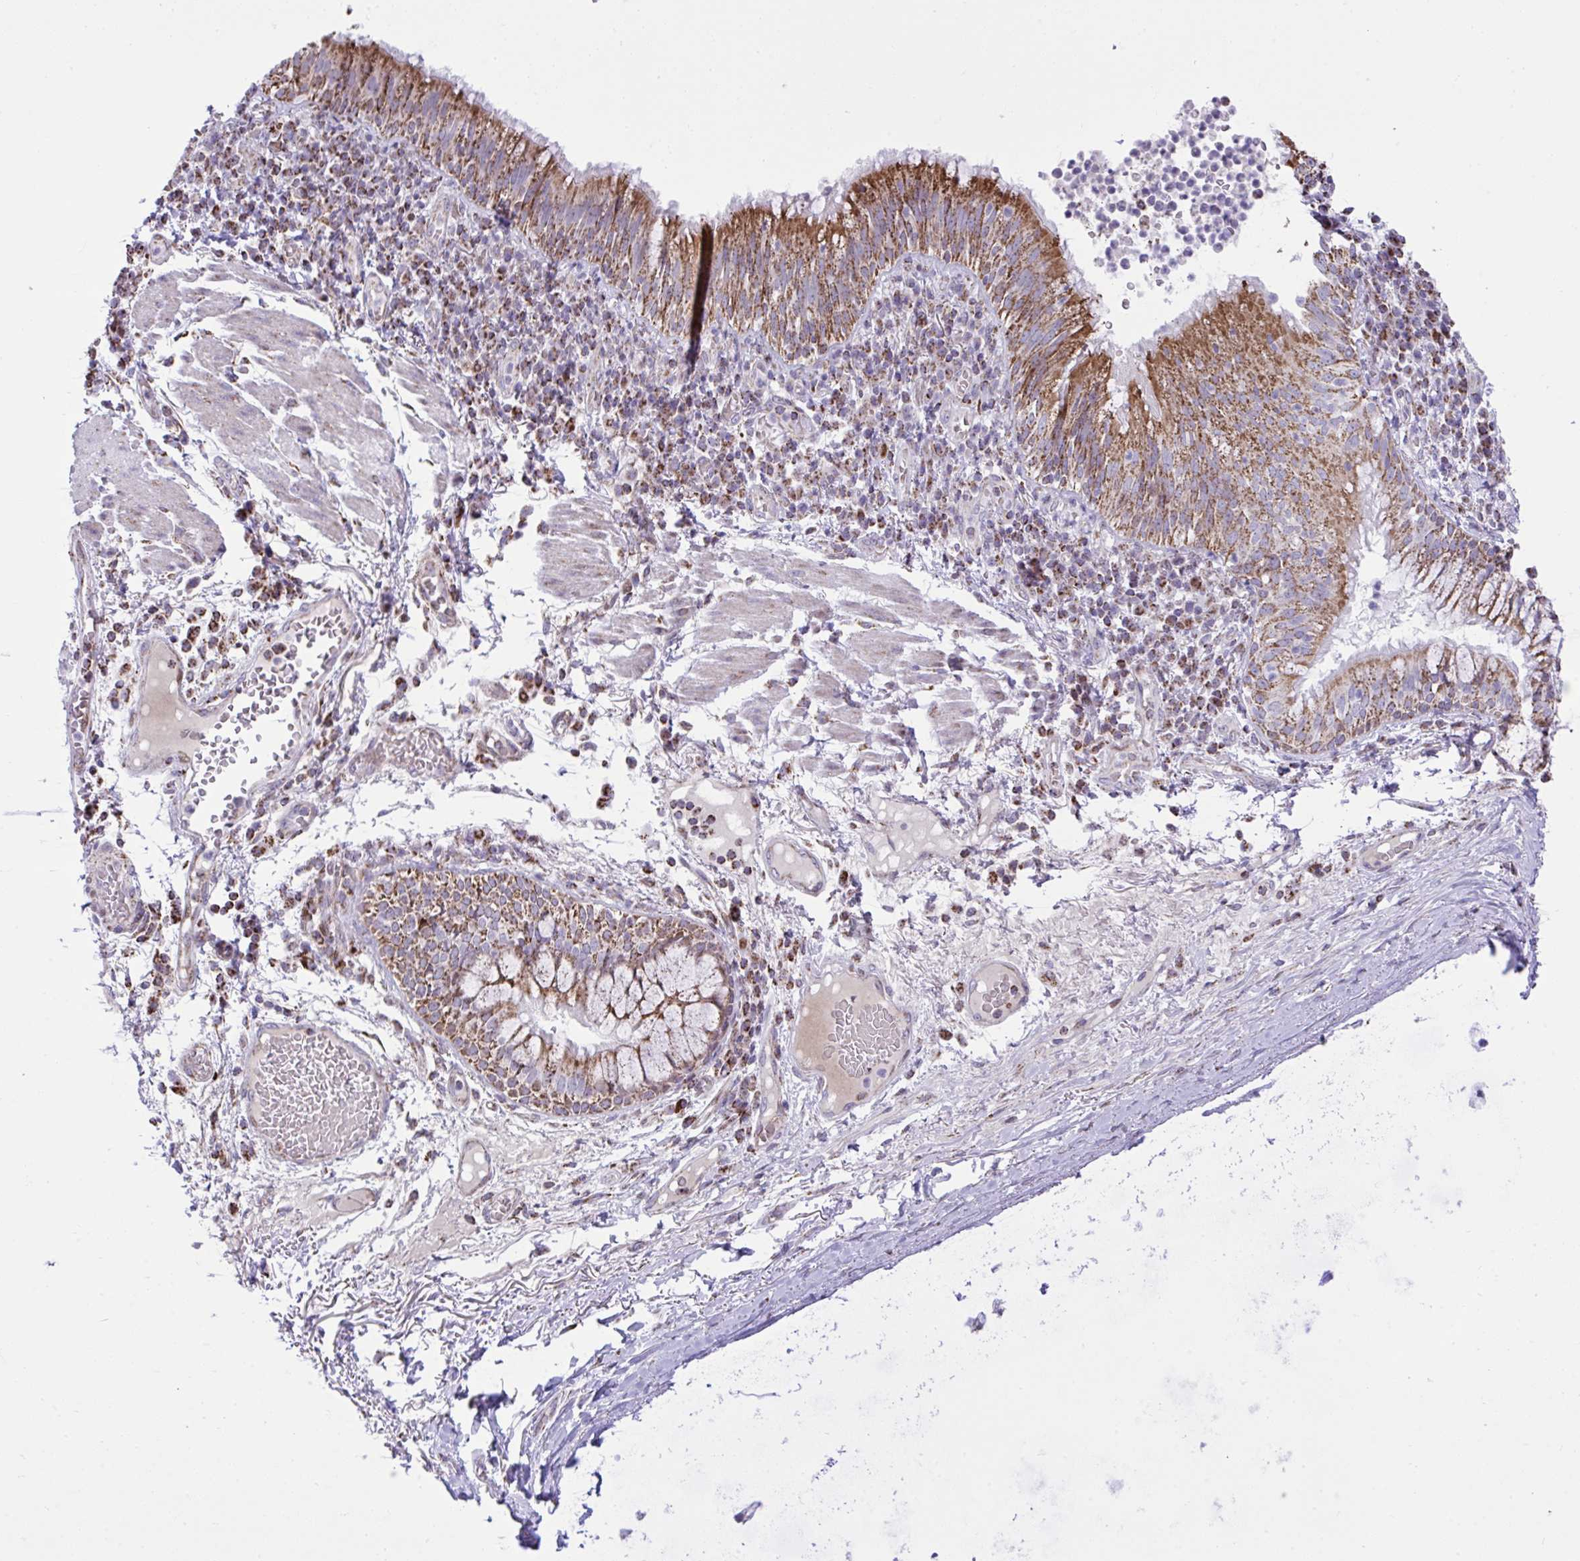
{"staining": {"intensity": "strong", "quantity": ">75%", "location": "cytoplasmic/membranous"}, "tissue": "bronchus", "cell_type": "Respiratory epithelial cells", "image_type": "normal", "snomed": [{"axis": "morphology", "description": "Normal tissue, NOS"}, {"axis": "topography", "description": "Cartilage tissue"}, {"axis": "topography", "description": "Bronchus"}], "caption": "Immunohistochemical staining of unremarkable human bronchus exhibits >75% levels of strong cytoplasmic/membranous protein positivity in about >75% of respiratory epithelial cells. (DAB (3,3'-diaminobenzidine) IHC, brown staining for protein, blue staining for nuclei).", "gene": "ZNF362", "patient": {"sex": "male", "age": 56}}